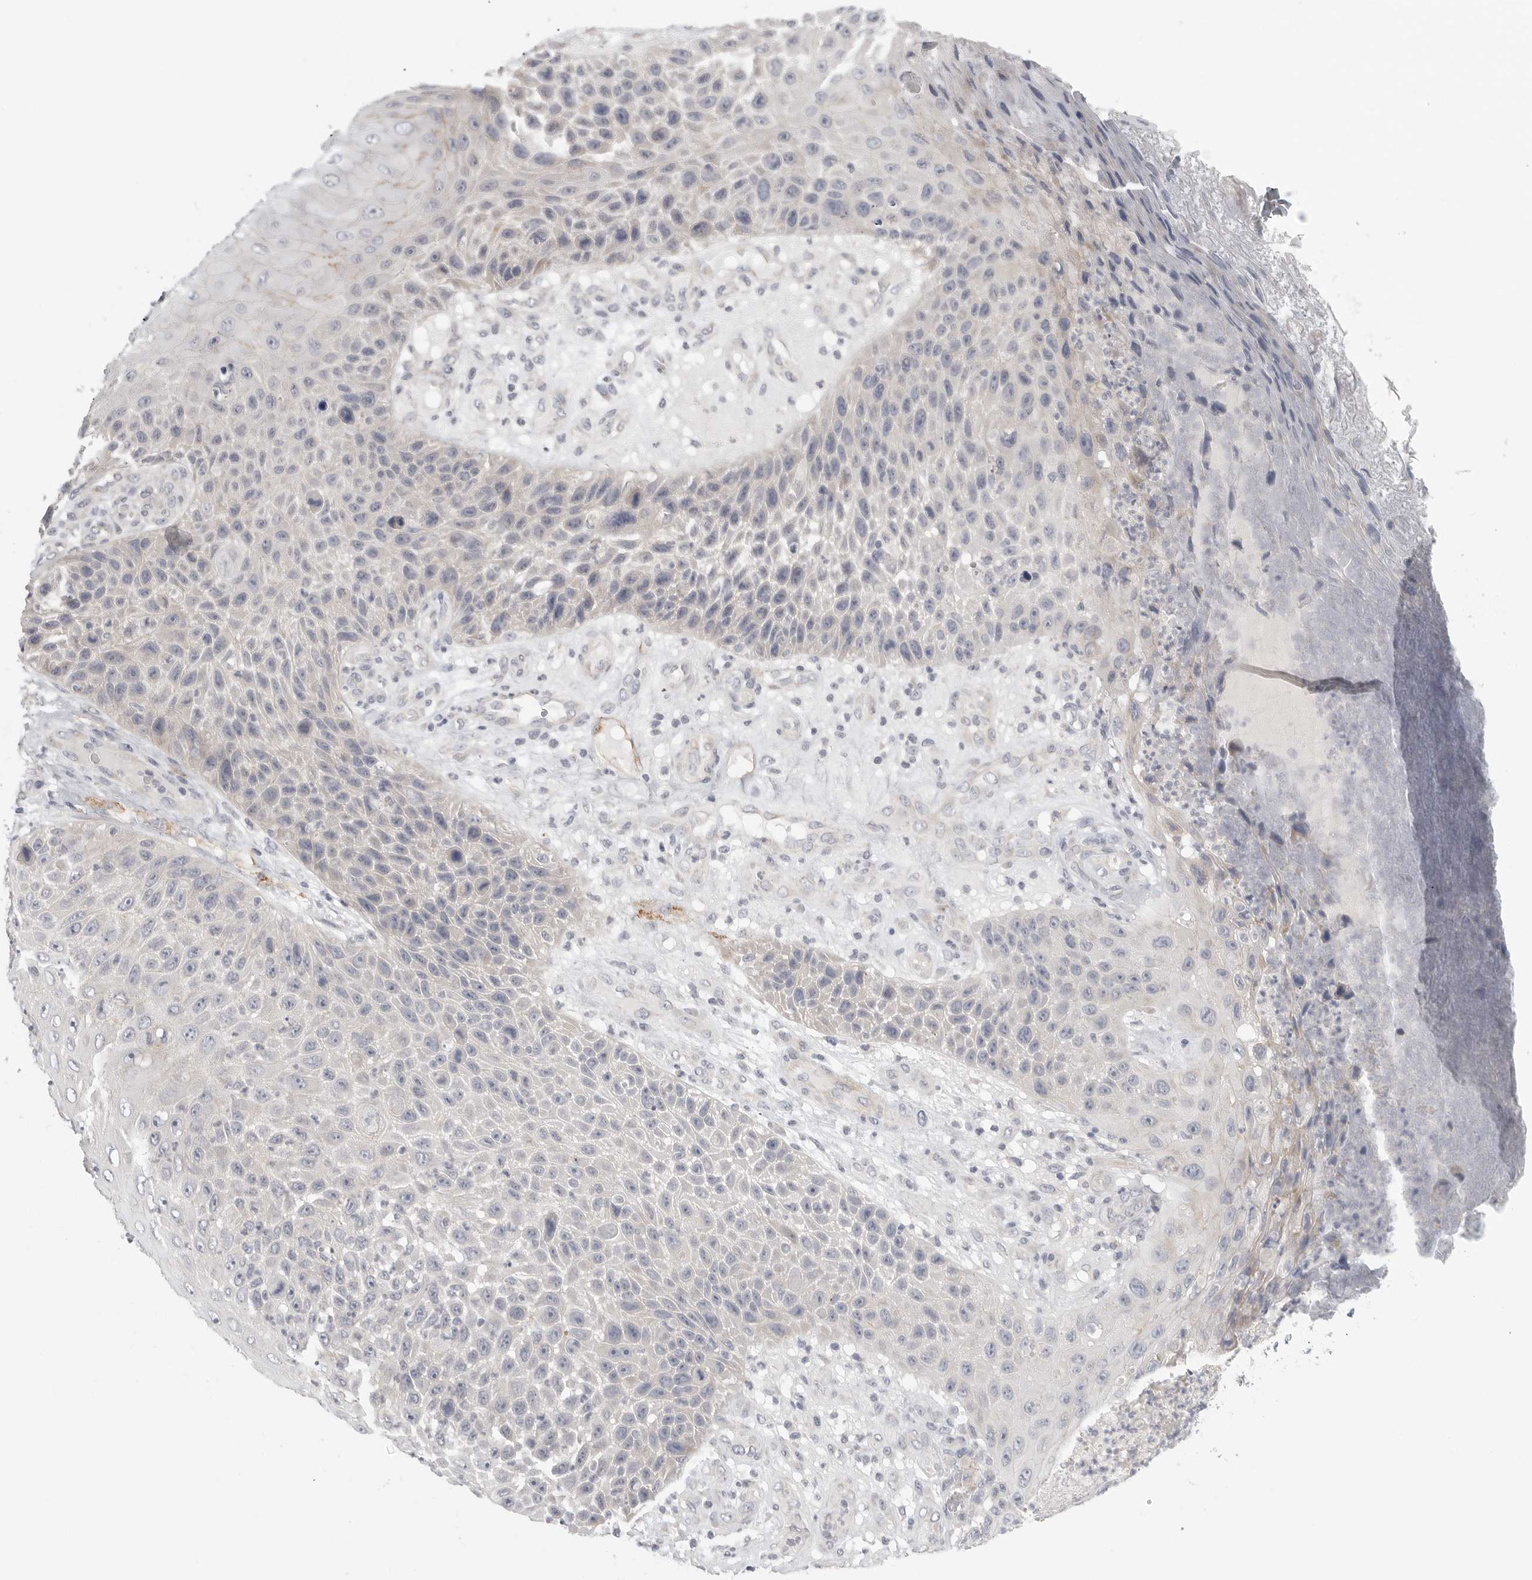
{"staining": {"intensity": "negative", "quantity": "none", "location": "none"}, "tissue": "skin cancer", "cell_type": "Tumor cells", "image_type": "cancer", "snomed": [{"axis": "morphology", "description": "Squamous cell carcinoma, NOS"}, {"axis": "topography", "description": "Skin"}], "caption": "Protein analysis of skin cancer (squamous cell carcinoma) displays no significant positivity in tumor cells.", "gene": "STAB2", "patient": {"sex": "female", "age": 88}}